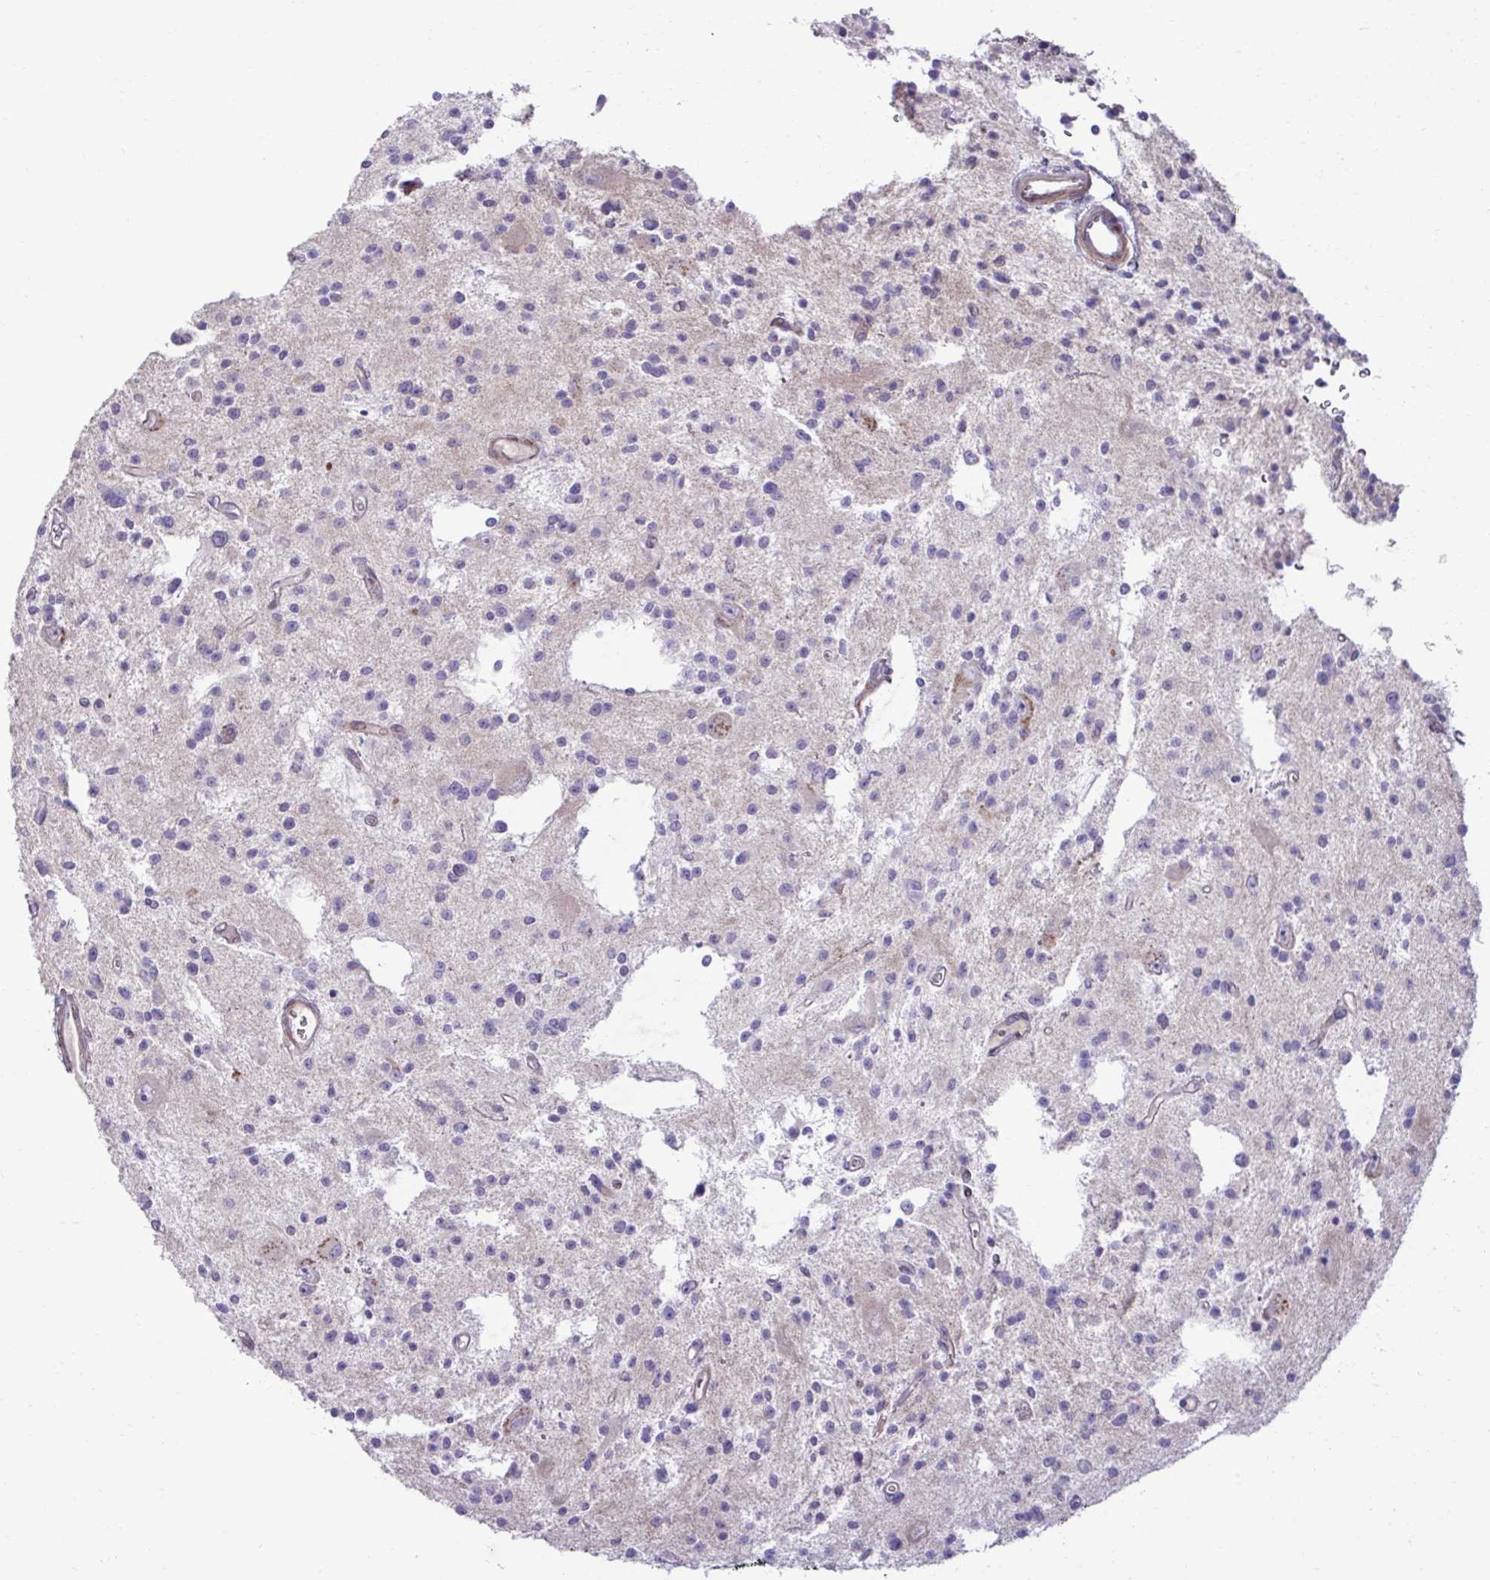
{"staining": {"intensity": "negative", "quantity": "none", "location": "none"}, "tissue": "glioma", "cell_type": "Tumor cells", "image_type": "cancer", "snomed": [{"axis": "morphology", "description": "Glioma, malignant, Low grade"}, {"axis": "topography", "description": "Brain"}], "caption": "Immunohistochemistry image of neoplastic tissue: glioma stained with DAB demonstrates no significant protein staining in tumor cells.", "gene": "LIMS1", "patient": {"sex": "male", "age": 43}}